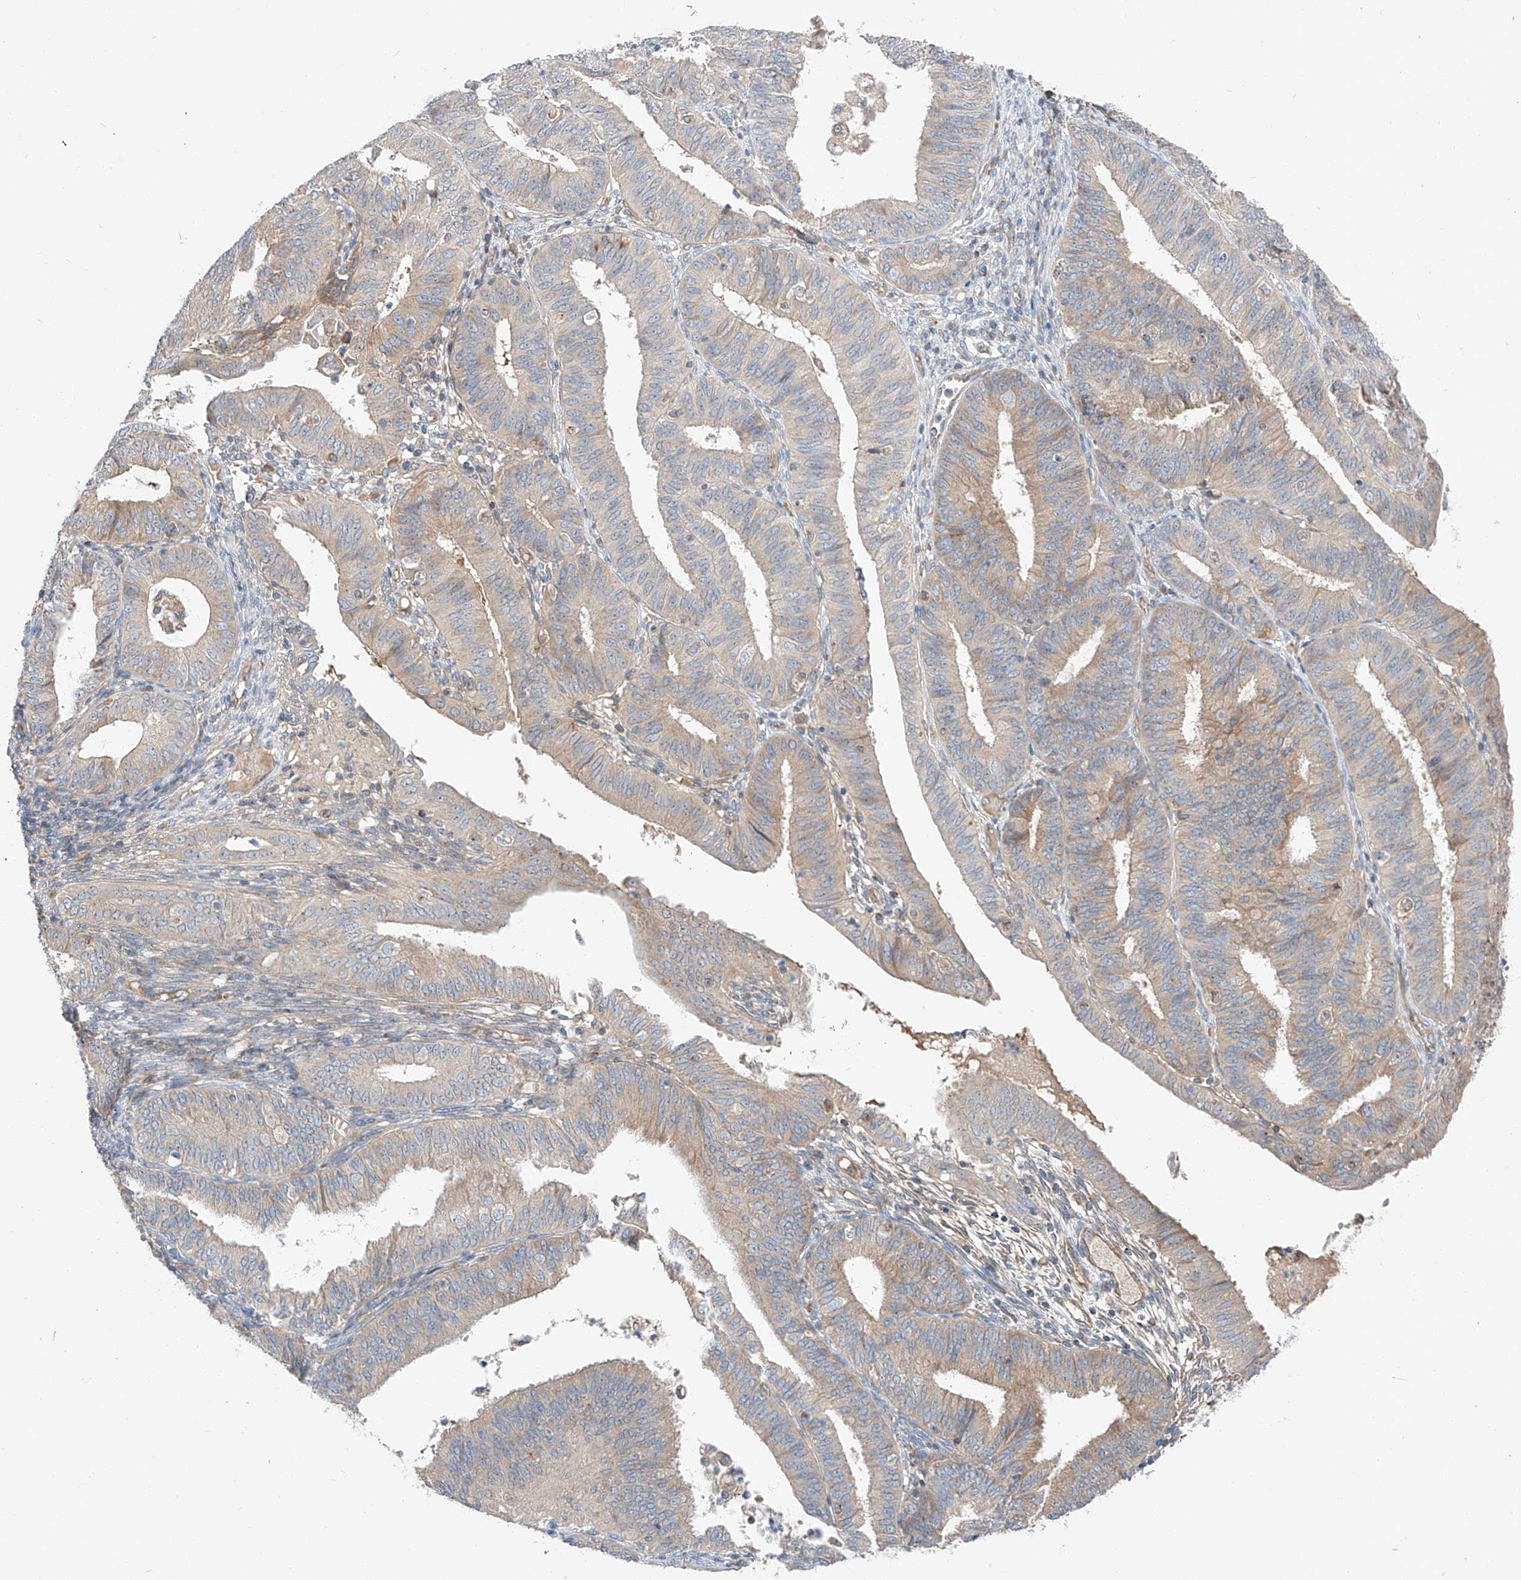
{"staining": {"intensity": "weak", "quantity": "25%-75%", "location": "cytoplasmic/membranous"}, "tissue": "endometrial cancer", "cell_type": "Tumor cells", "image_type": "cancer", "snomed": [{"axis": "morphology", "description": "Adenocarcinoma, NOS"}, {"axis": "topography", "description": "Endometrium"}], "caption": "Human endometrial cancer stained with a protein marker shows weak staining in tumor cells.", "gene": "RUSC1", "patient": {"sex": "female", "age": 51}}